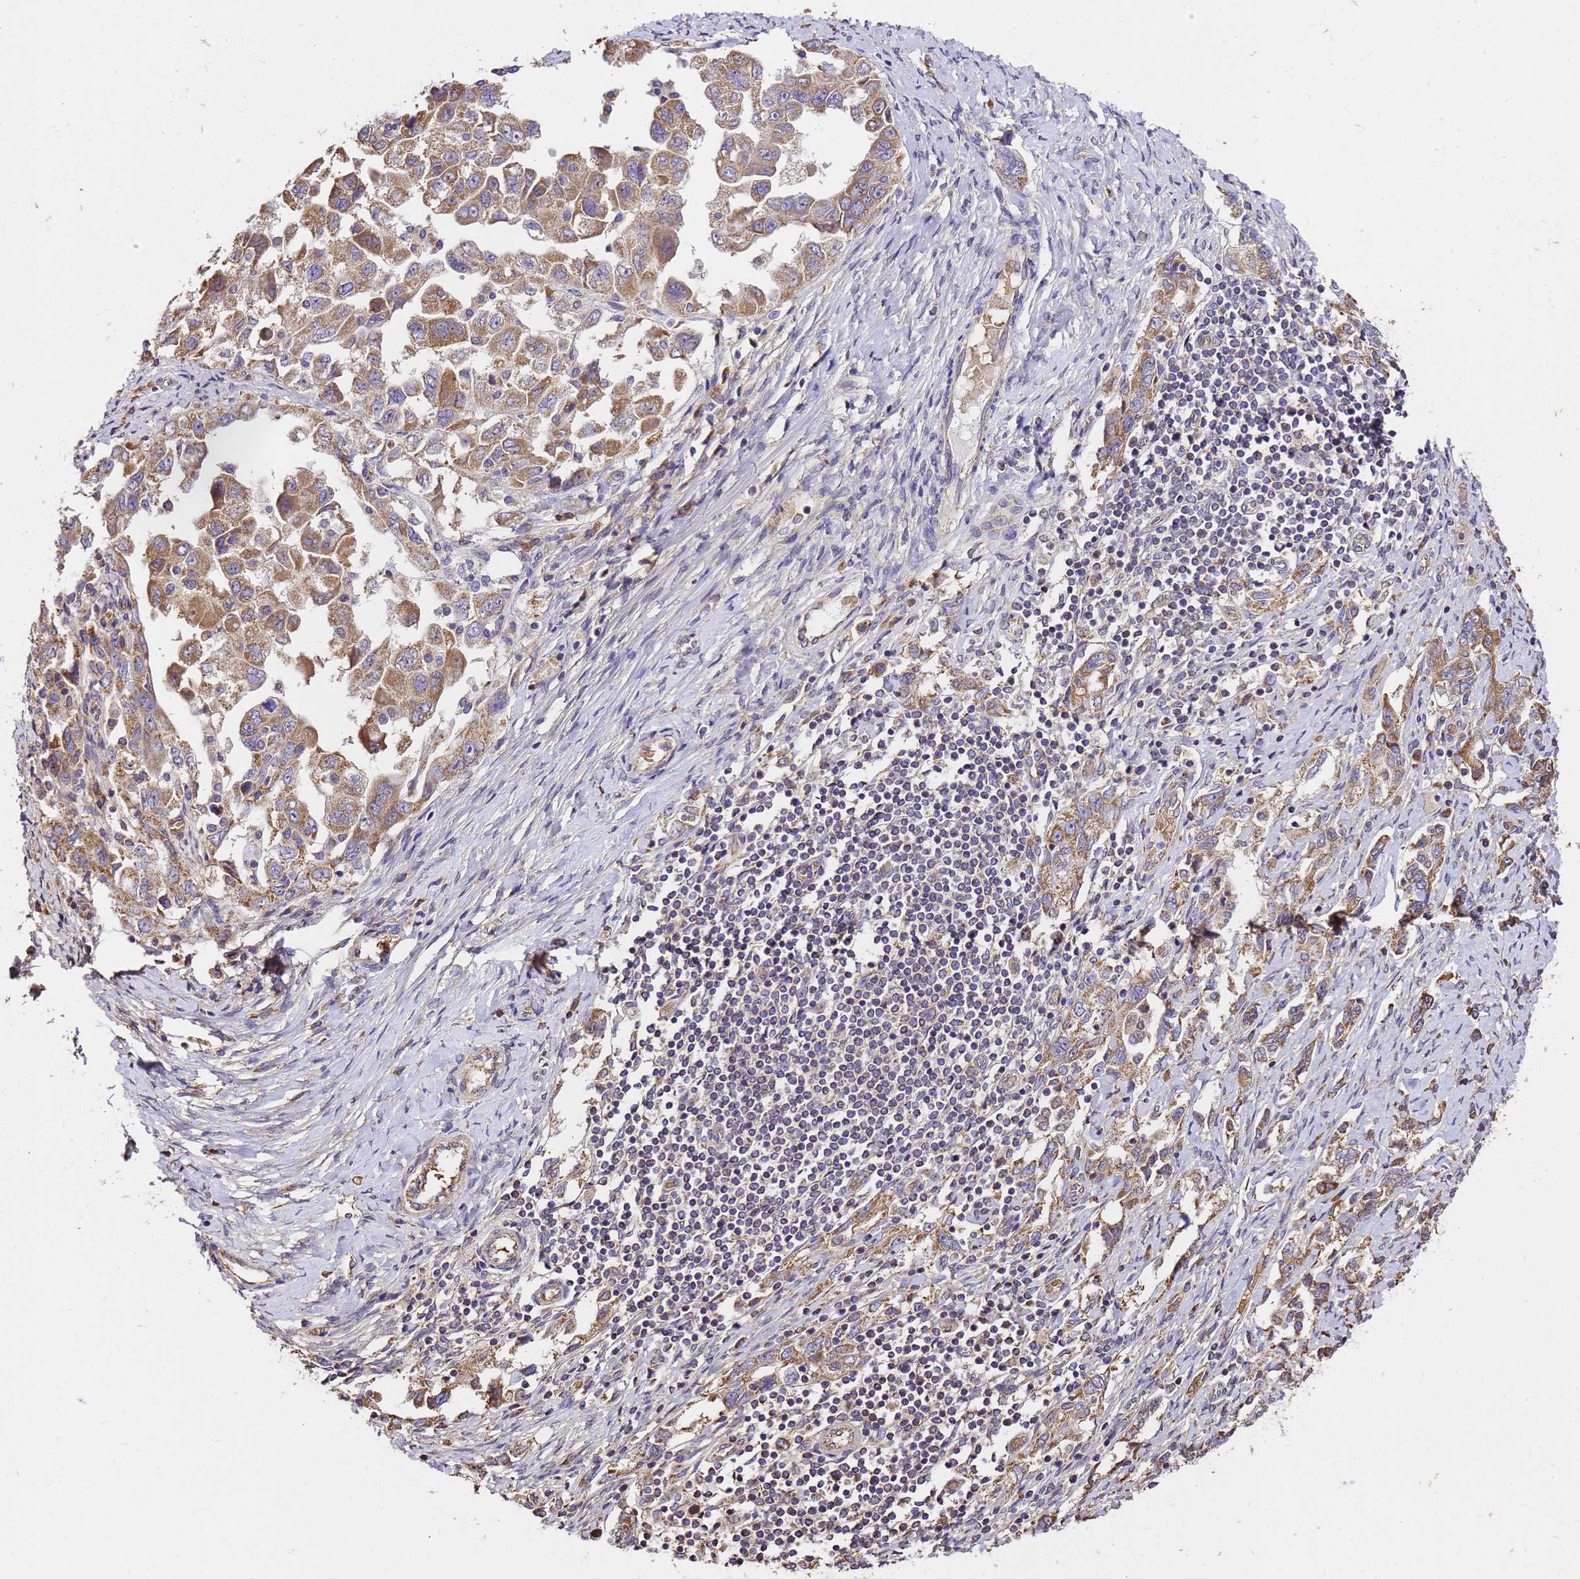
{"staining": {"intensity": "moderate", "quantity": ">75%", "location": "cytoplasmic/membranous"}, "tissue": "ovarian cancer", "cell_type": "Tumor cells", "image_type": "cancer", "snomed": [{"axis": "morphology", "description": "Carcinoma, NOS"}, {"axis": "morphology", "description": "Cystadenocarcinoma, serous, NOS"}, {"axis": "topography", "description": "Ovary"}], "caption": "Protein expression analysis of human ovarian cancer (serous cystadenocarcinoma) reveals moderate cytoplasmic/membranous staining in approximately >75% of tumor cells.", "gene": "LRRIQ1", "patient": {"sex": "female", "age": 69}}